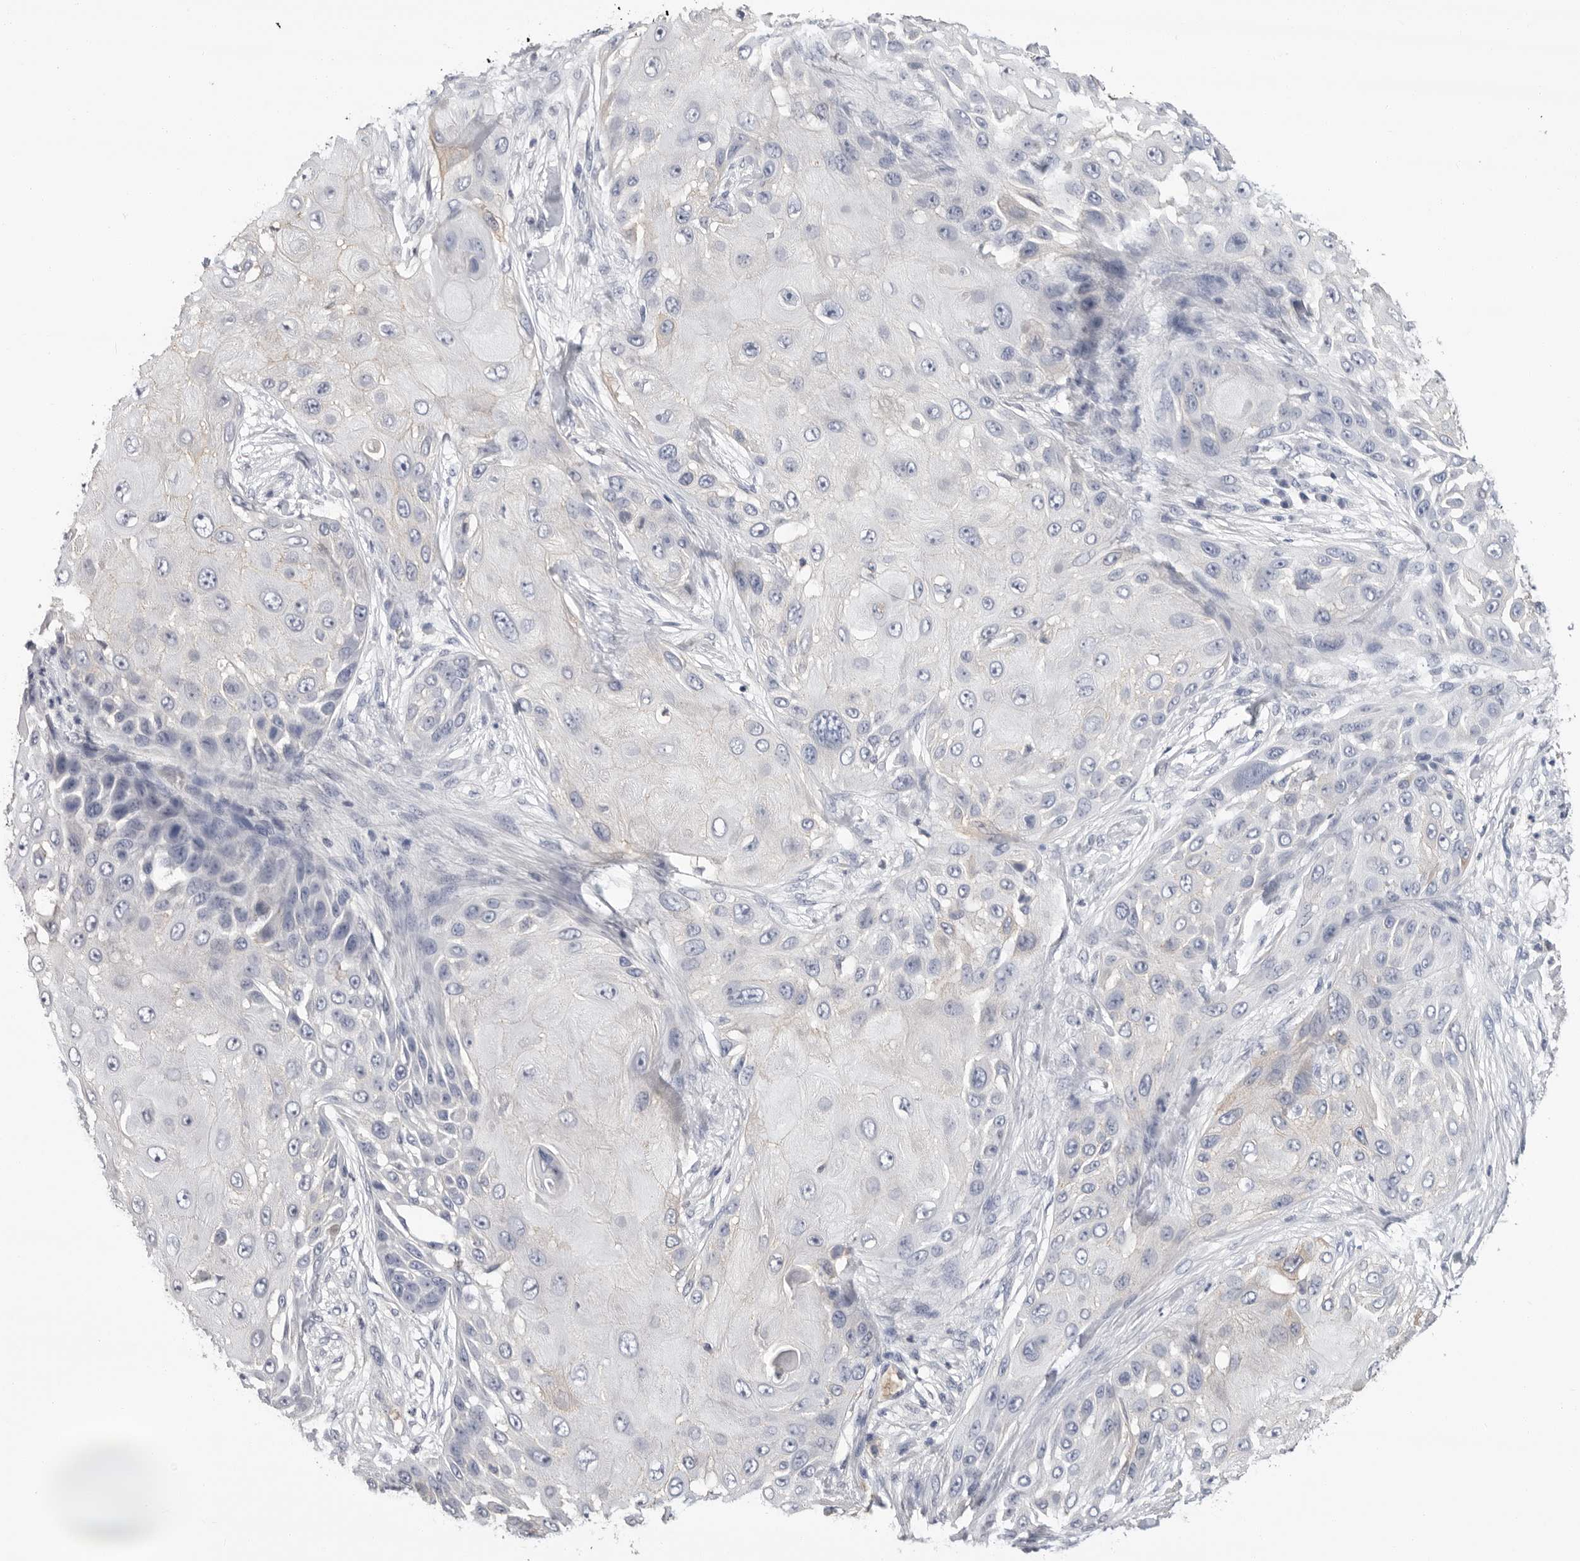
{"staining": {"intensity": "negative", "quantity": "none", "location": "none"}, "tissue": "skin cancer", "cell_type": "Tumor cells", "image_type": "cancer", "snomed": [{"axis": "morphology", "description": "Squamous cell carcinoma, NOS"}, {"axis": "topography", "description": "Skin"}], "caption": "DAB immunohistochemical staining of human skin squamous cell carcinoma exhibits no significant expression in tumor cells. (Immunohistochemistry (ihc), brightfield microscopy, high magnification).", "gene": "APOA2", "patient": {"sex": "female", "age": 44}}